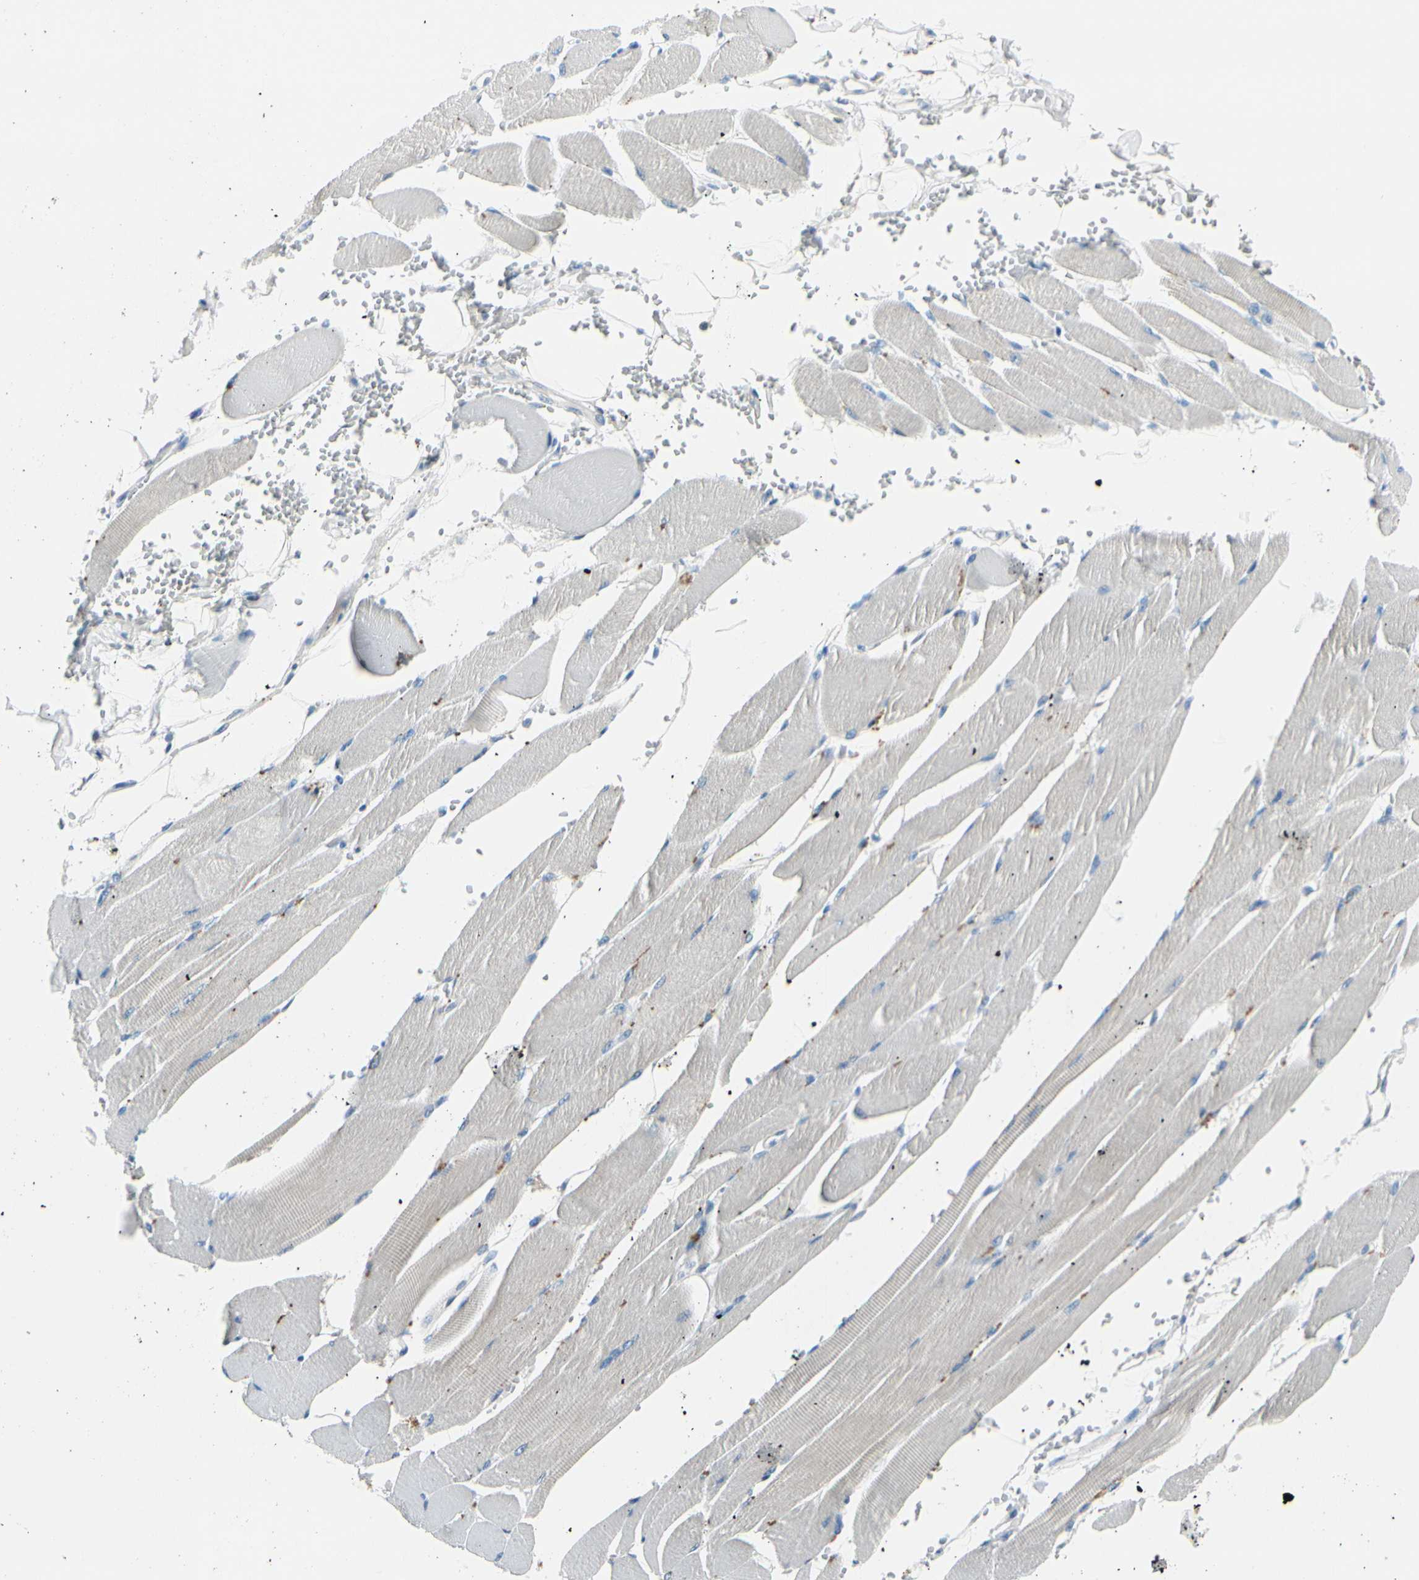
{"staining": {"intensity": "weak", "quantity": "<25%", "location": "cytoplasmic/membranous"}, "tissue": "skeletal muscle", "cell_type": "Myocytes", "image_type": "normal", "snomed": [{"axis": "morphology", "description": "Normal tissue, NOS"}, {"axis": "topography", "description": "Skeletal muscle"}, {"axis": "topography", "description": "Oral tissue"}, {"axis": "topography", "description": "Peripheral nerve tissue"}], "caption": "High magnification brightfield microscopy of unremarkable skeletal muscle stained with DAB (brown) and counterstained with hematoxylin (blue): myocytes show no significant positivity.", "gene": "PEBP1", "patient": {"sex": "female", "age": 84}}